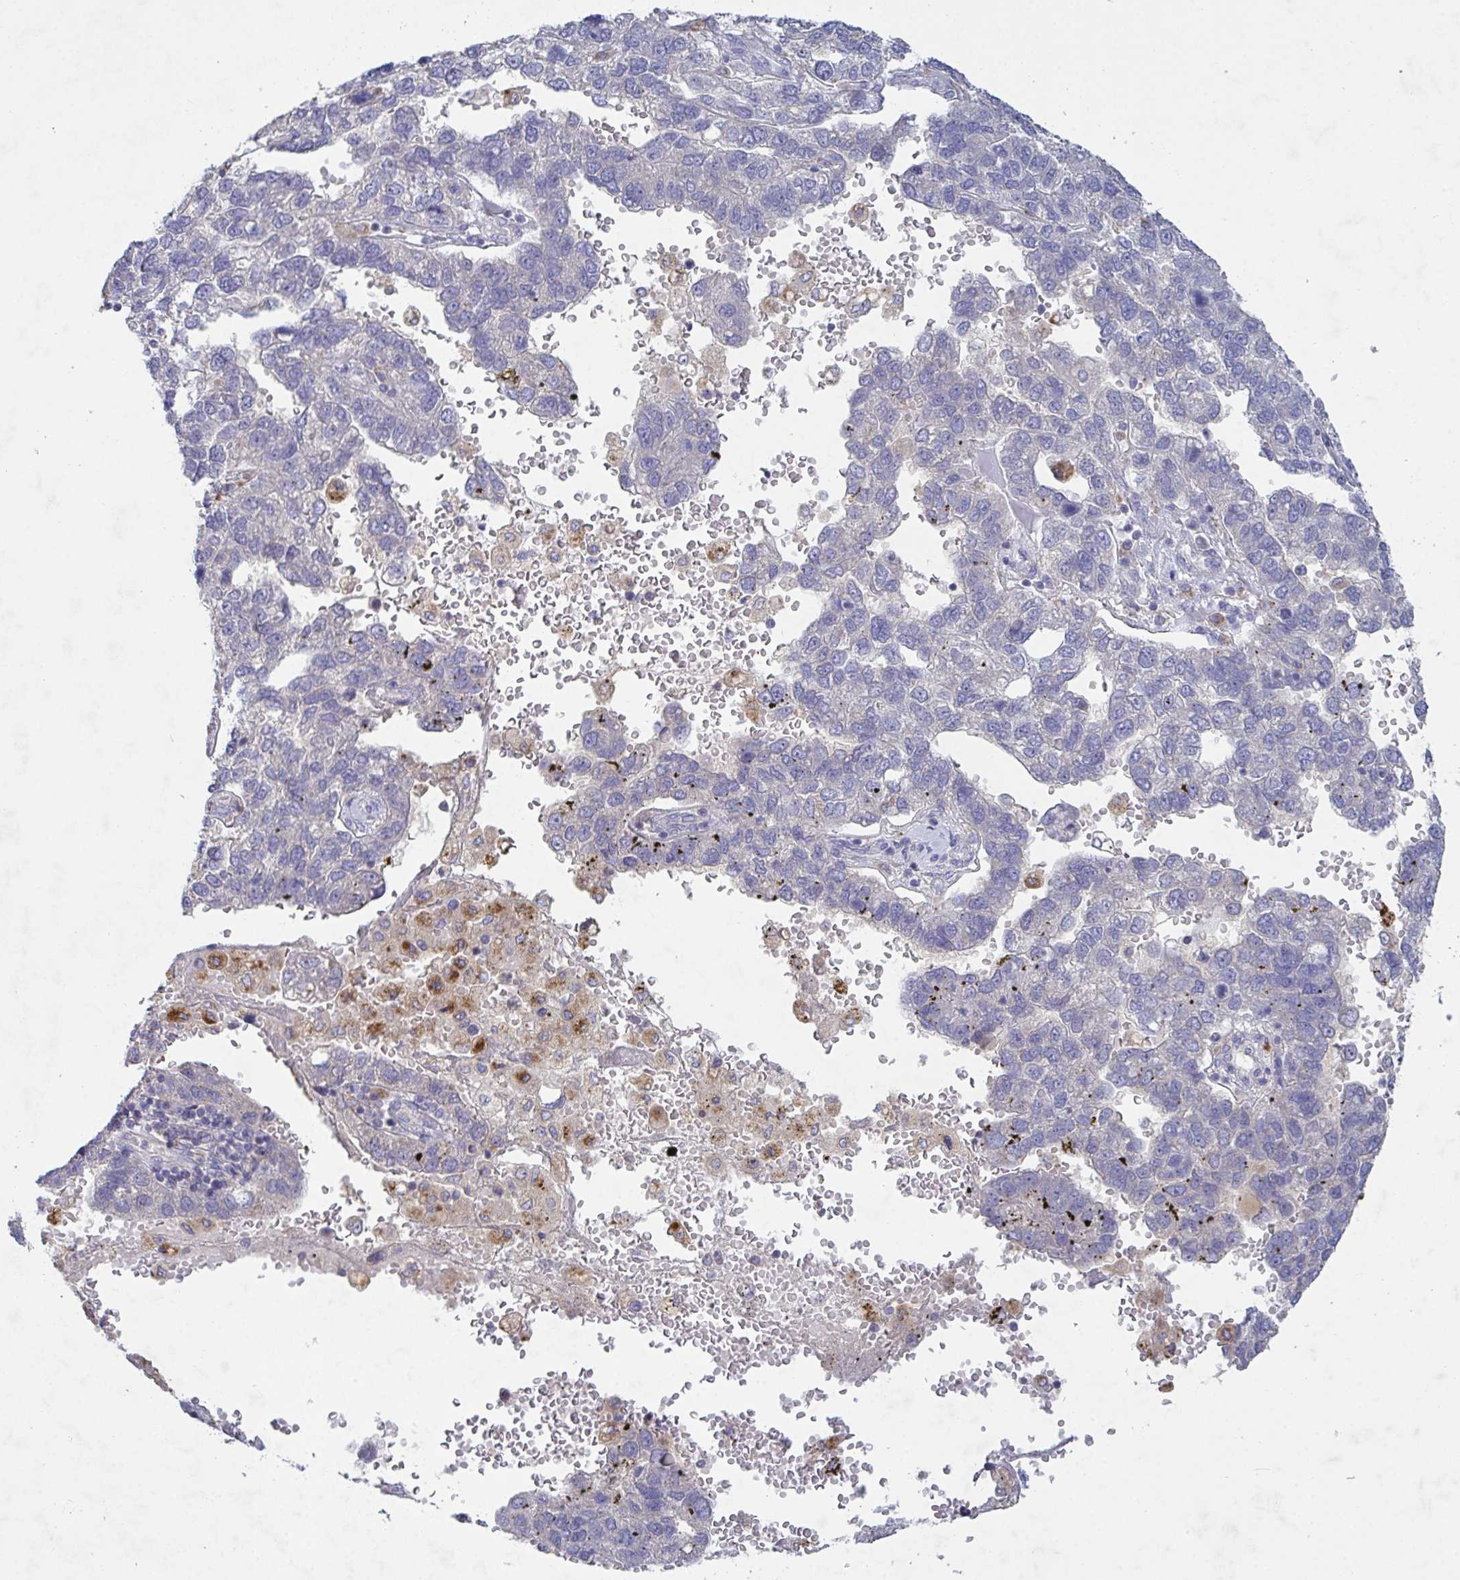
{"staining": {"intensity": "negative", "quantity": "none", "location": "none"}, "tissue": "pancreatic cancer", "cell_type": "Tumor cells", "image_type": "cancer", "snomed": [{"axis": "morphology", "description": "Adenocarcinoma, NOS"}, {"axis": "topography", "description": "Pancreas"}], "caption": "Protein analysis of pancreatic cancer exhibits no significant positivity in tumor cells. The staining is performed using DAB brown chromogen with nuclei counter-stained in using hematoxylin.", "gene": "GALNT13", "patient": {"sex": "female", "age": 61}}